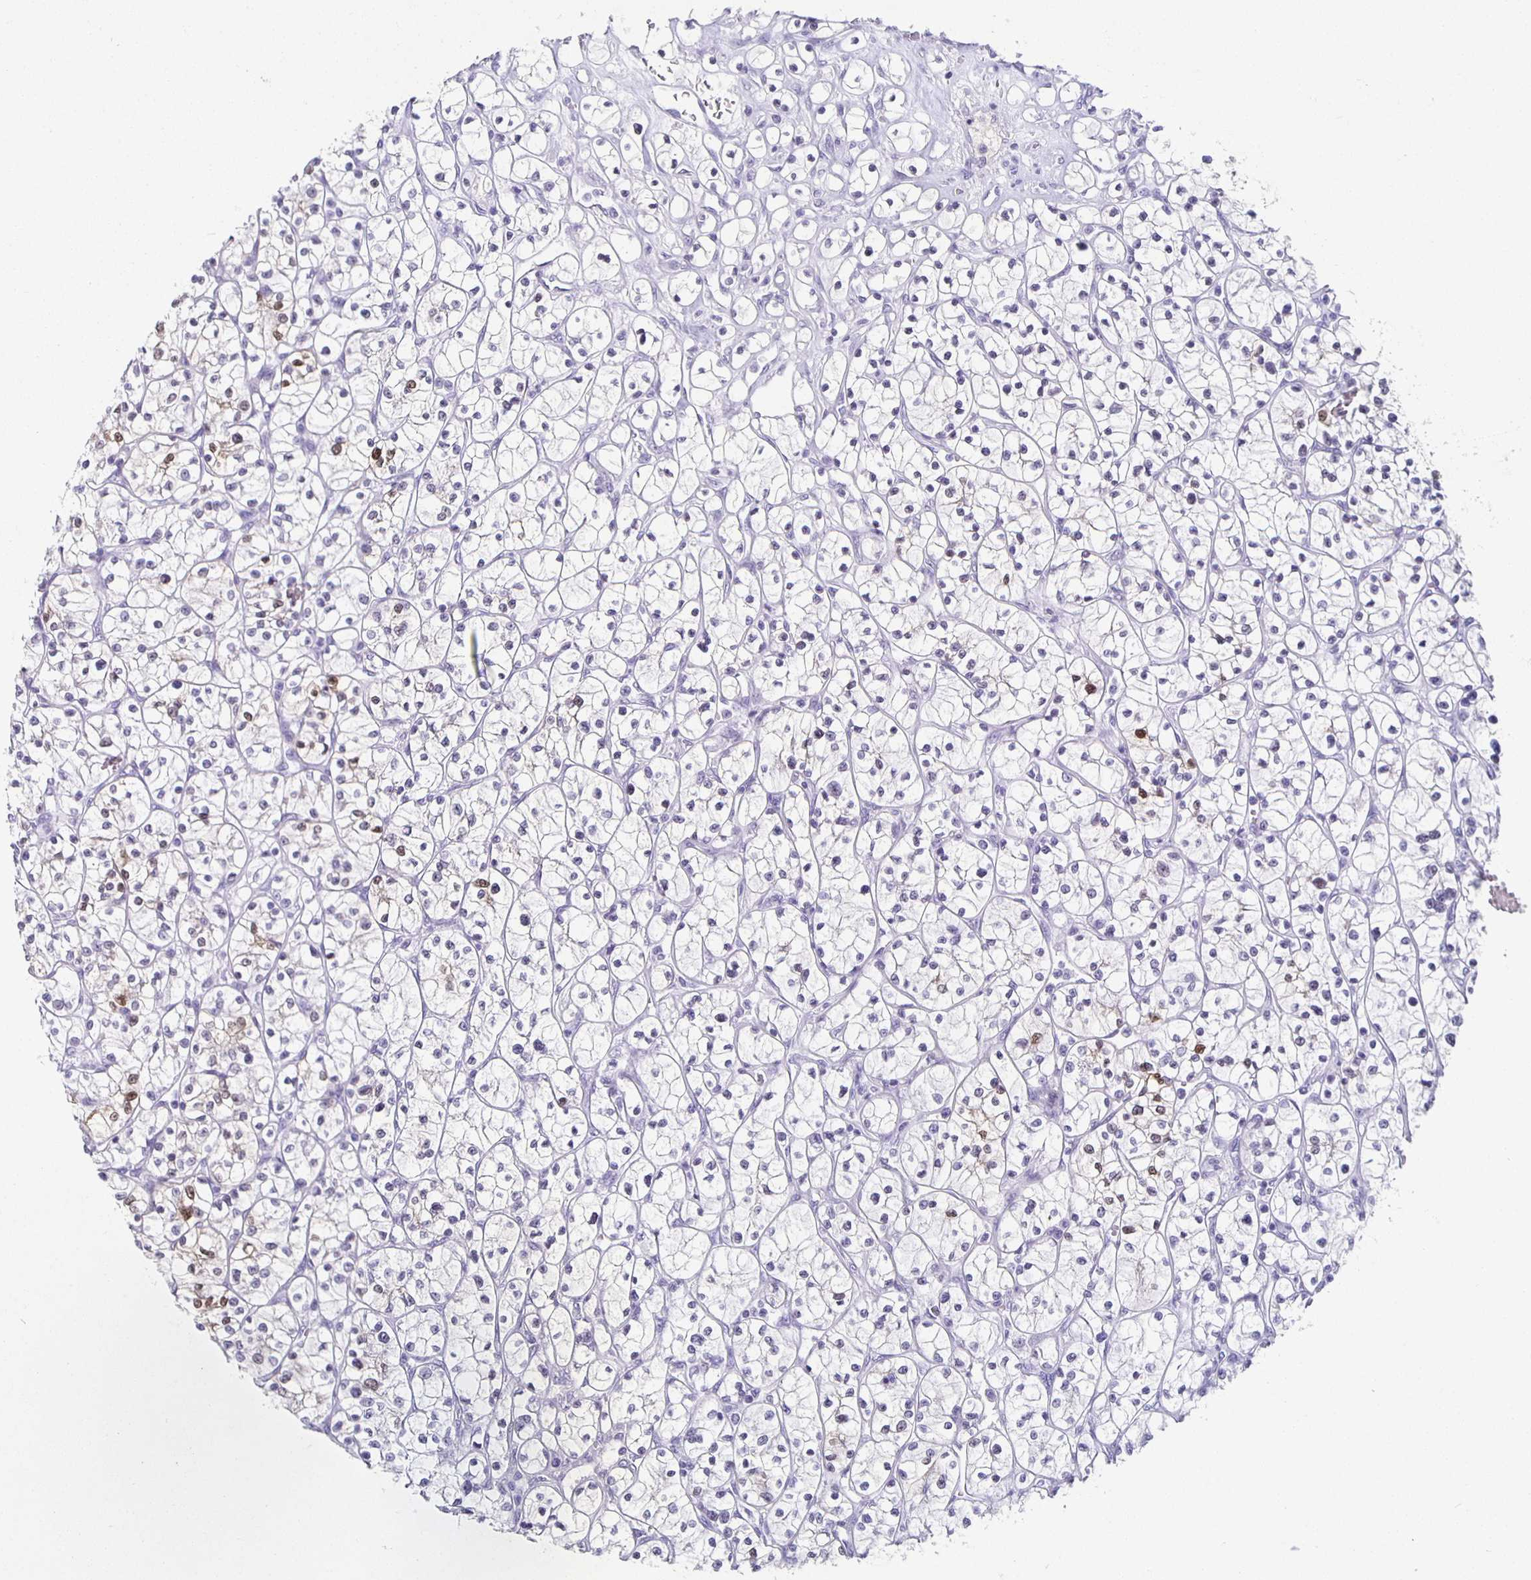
{"staining": {"intensity": "moderate", "quantity": "<25%", "location": "cytoplasmic/membranous,nuclear"}, "tissue": "renal cancer", "cell_type": "Tumor cells", "image_type": "cancer", "snomed": [{"axis": "morphology", "description": "Adenocarcinoma, NOS"}, {"axis": "topography", "description": "Kidney"}], "caption": "Immunohistochemical staining of renal cancer (adenocarcinoma) exhibits low levels of moderate cytoplasmic/membranous and nuclear protein positivity in approximately <25% of tumor cells.", "gene": "TPPP", "patient": {"sex": "female", "age": 64}}